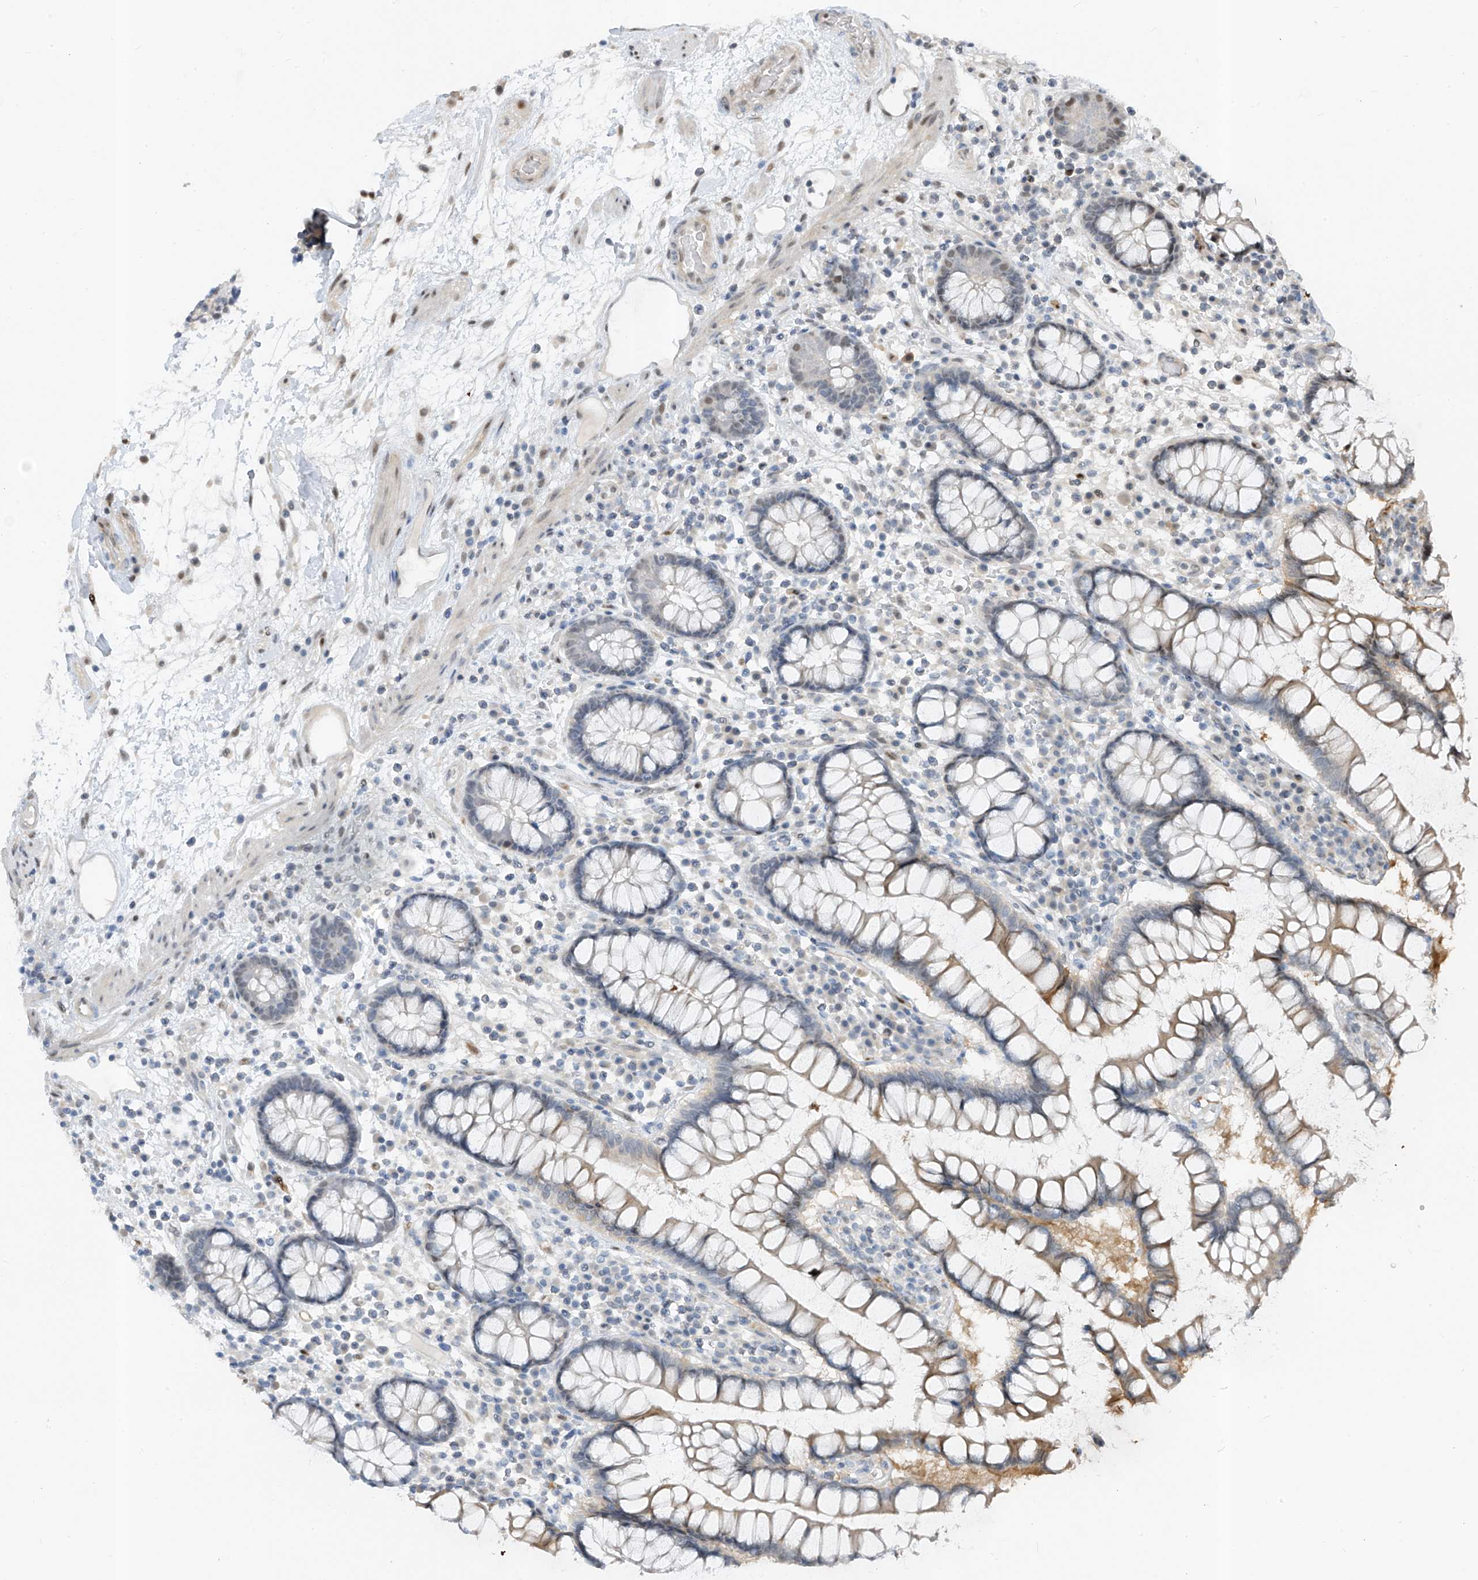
{"staining": {"intensity": "weak", "quantity": "25%-75%", "location": "cytoplasmic/membranous,nuclear"}, "tissue": "colon", "cell_type": "Endothelial cells", "image_type": "normal", "snomed": [{"axis": "morphology", "description": "Normal tissue, NOS"}, {"axis": "topography", "description": "Colon"}], "caption": "This image exhibits IHC staining of normal human colon, with low weak cytoplasmic/membranous,nuclear expression in approximately 25%-75% of endothelial cells.", "gene": "RBP7", "patient": {"sex": "female", "age": 79}}